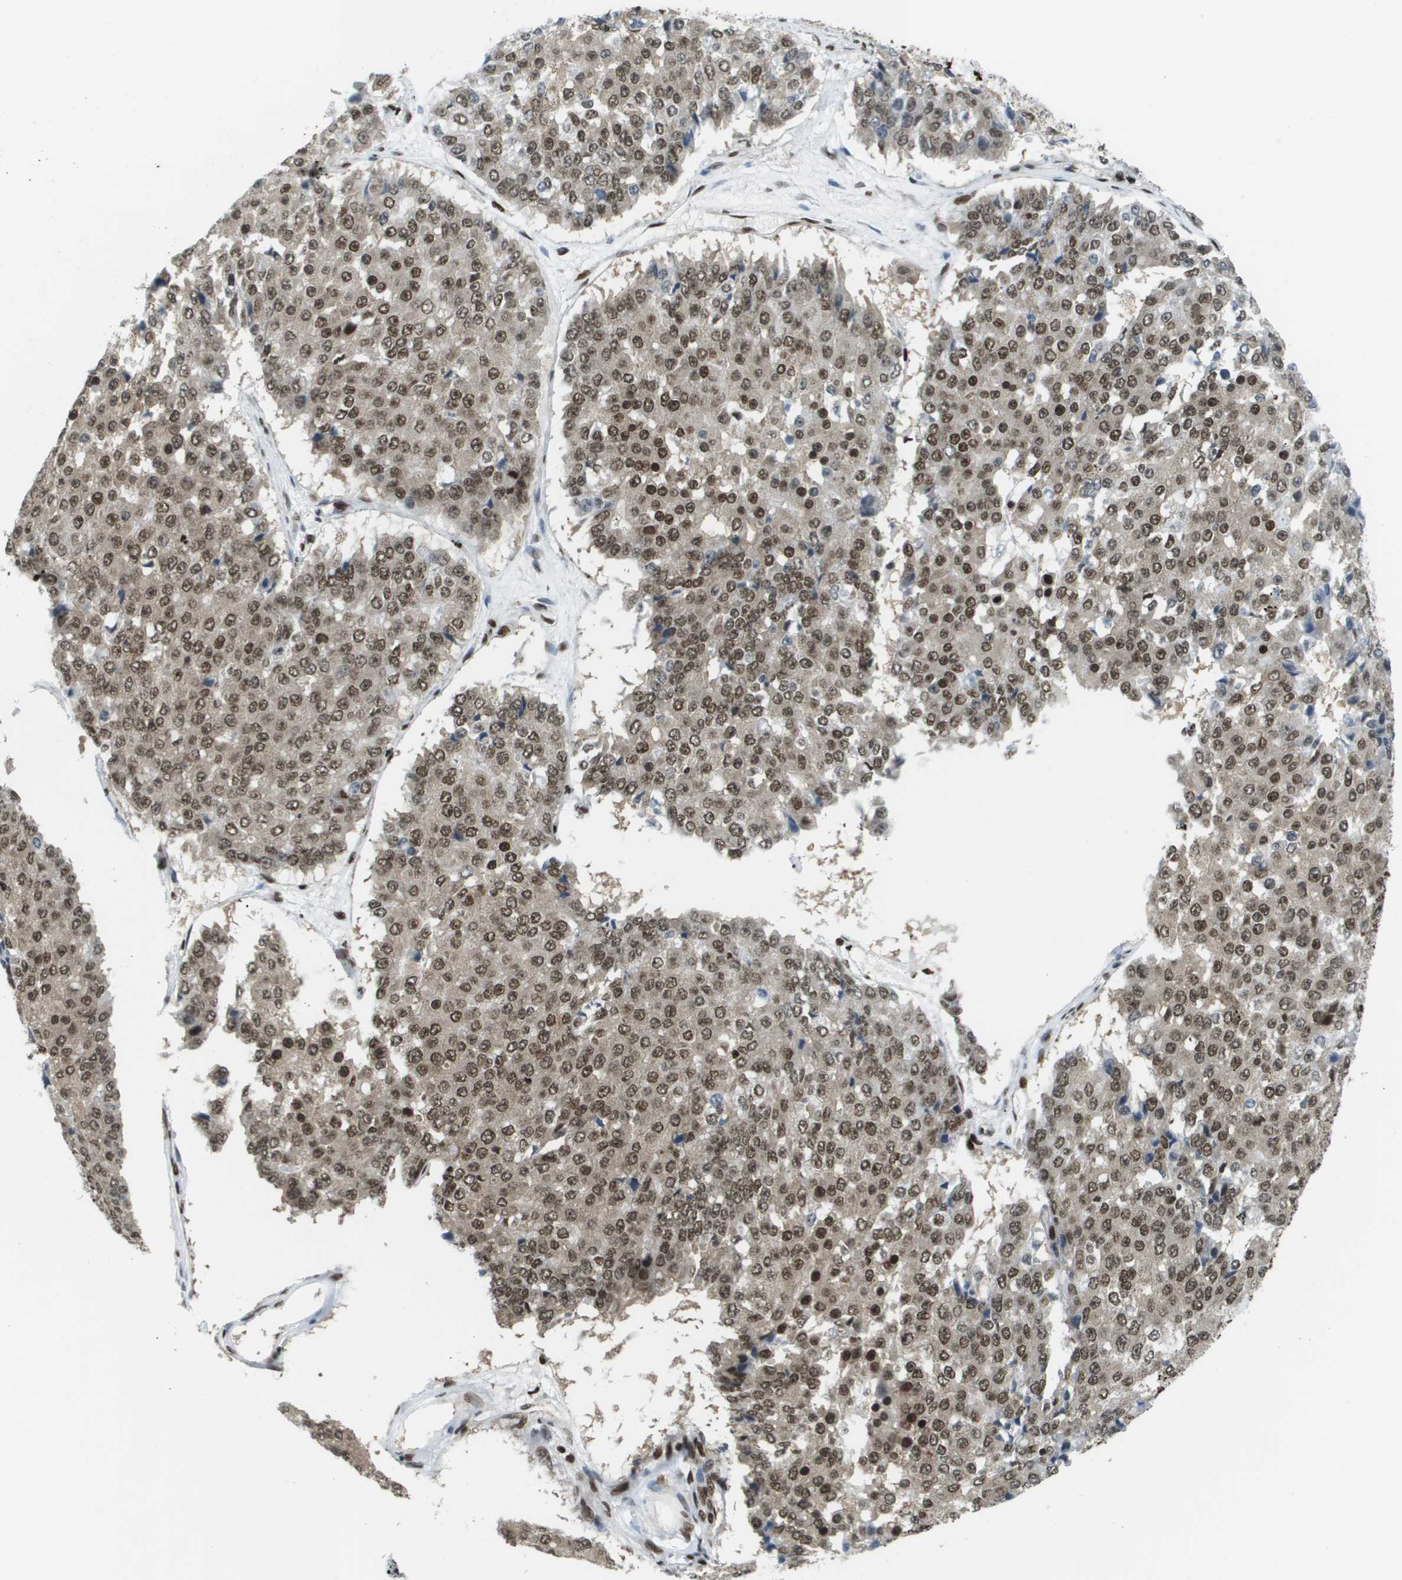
{"staining": {"intensity": "moderate", "quantity": ">75%", "location": "cytoplasmic/membranous,nuclear"}, "tissue": "pancreatic cancer", "cell_type": "Tumor cells", "image_type": "cancer", "snomed": [{"axis": "morphology", "description": "Adenocarcinoma, NOS"}, {"axis": "topography", "description": "Pancreas"}], "caption": "Pancreatic cancer (adenocarcinoma) stained with DAB immunohistochemistry (IHC) reveals medium levels of moderate cytoplasmic/membranous and nuclear positivity in about >75% of tumor cells.", "gene": "GLYR1", "patient": {"sex": "male", "age": 50}}